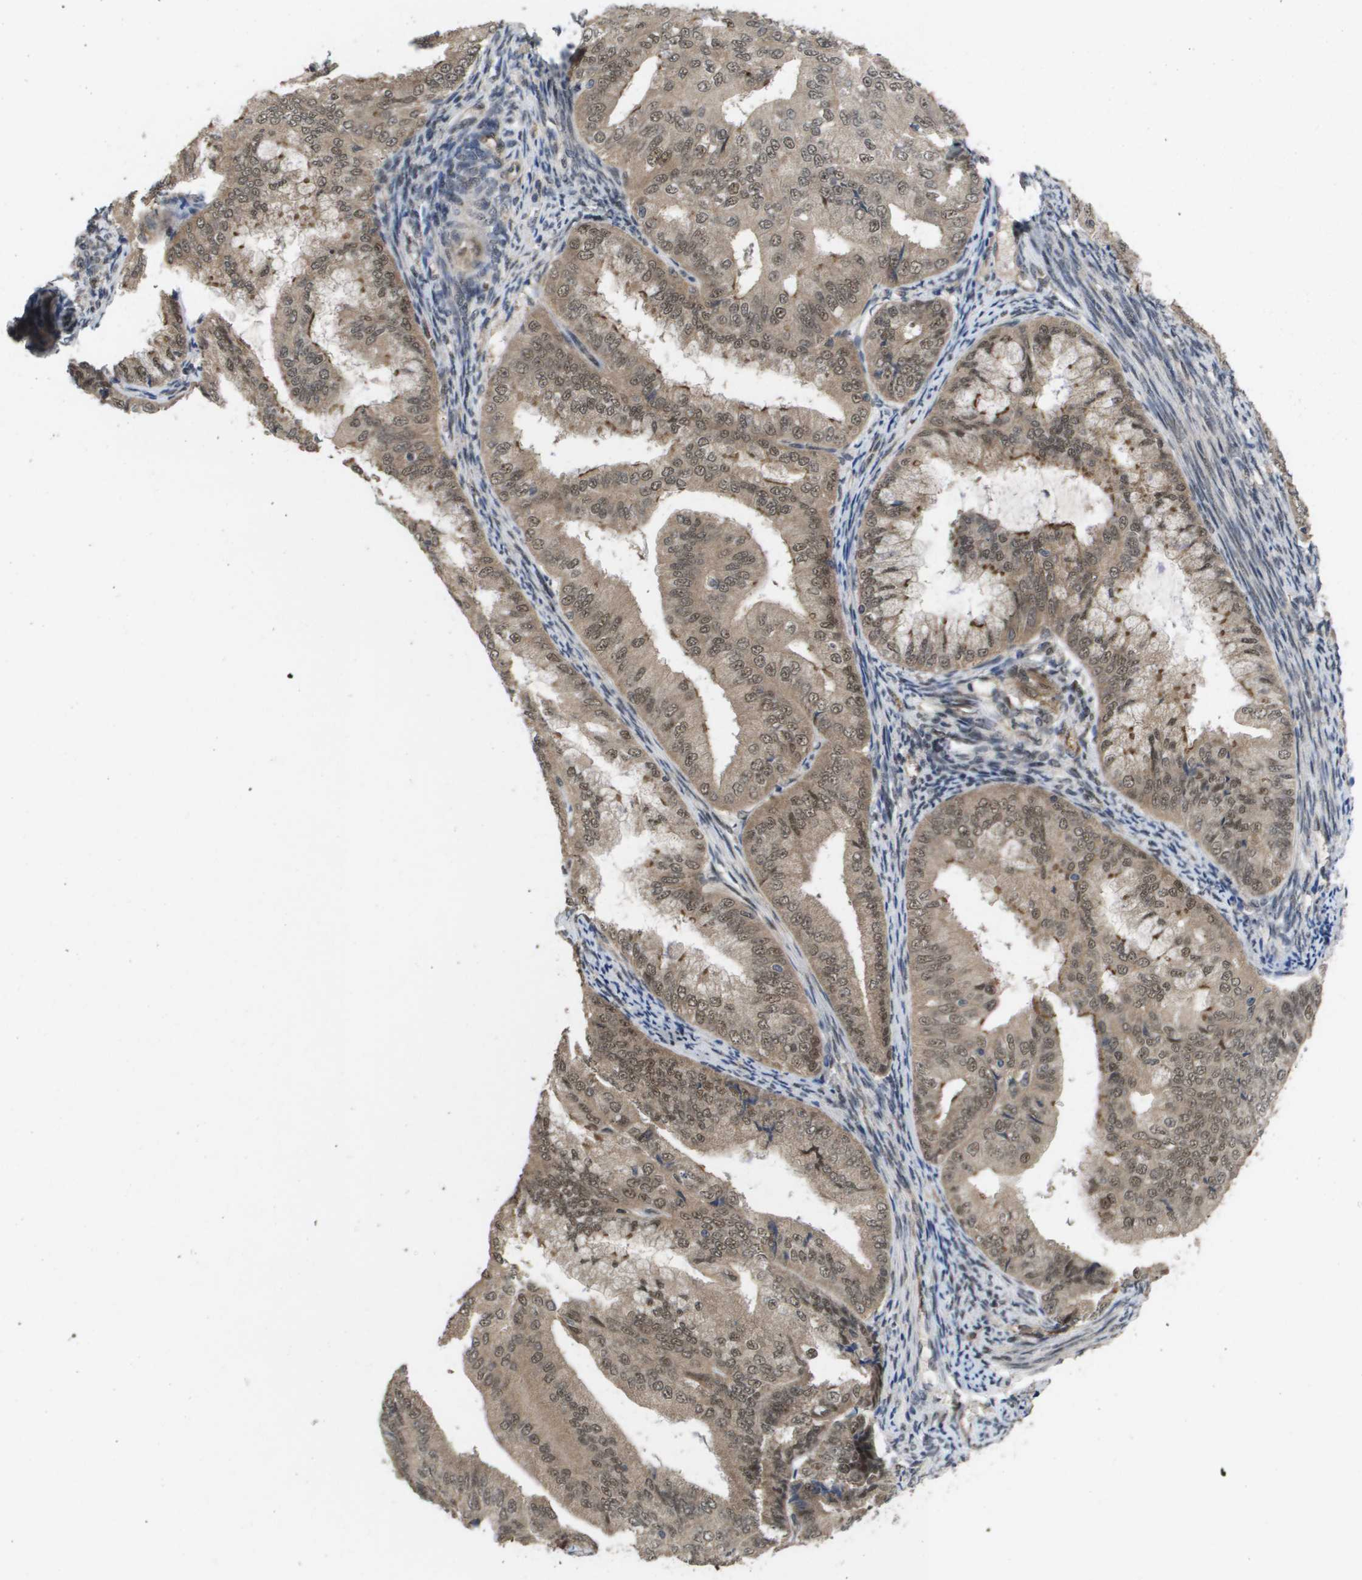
{"staining": {"intensity": "moderate", "quantity": ">75%", "location": "cytoplasmic/membranous,nuclear"}, "tissue": "endometrial cancer", "cell_type": "Tumor cells", "image_type": "cancer", "snomed": [{"axis": "morphology", "description": "Adenocarcinoma, NOS"}, {"axis": "topography", "description": "Endometrium"}], "caption": "DAB immunohistochemical staining of adenocarcinoma (endometrial) displays moderate cytoplasmic/membranous and nuclear protein positivity in approximately >75% of tumor cells.", "gene": "AMBRA1", "patient": {"sex": "female", "age": 63}}